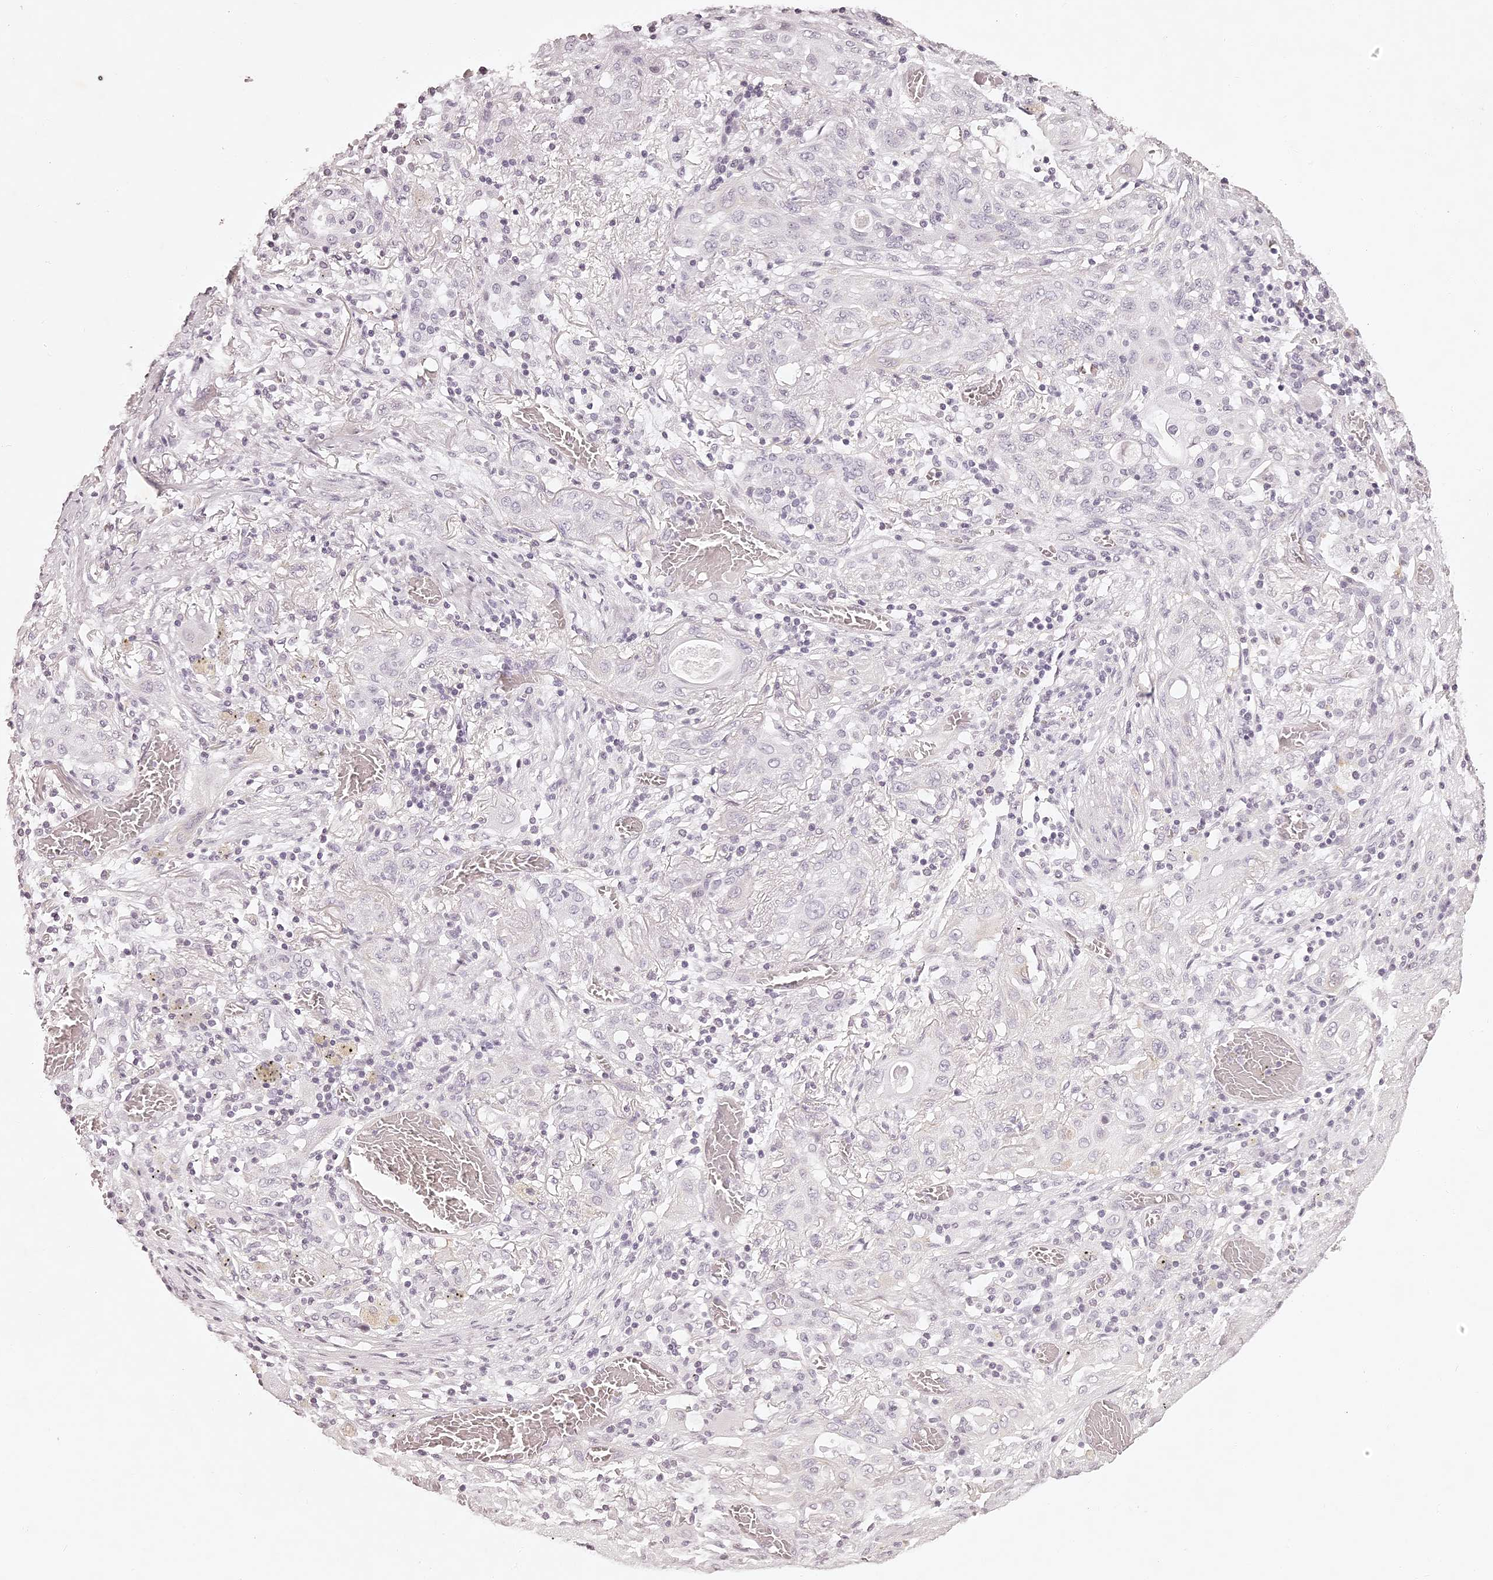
{"staining": {"intensity": "negative", "quantity": "none", "location": "none"}, "tissue": "lung cancer", "cell_type": "Tumor cells", "image_type": "cancer", "snomed": [{"axis": "morphology", "description": "Squamous cell carcinoma, NOS"}, {"axis": "topography", "description": "Lung"}], "caption": "Human lung cancer stained for a protein using immunohistochemistry exhibits no expression in tumor cells.", "gene": "ELAPOR1", "patient": {"sex": "female", "age": 47}}